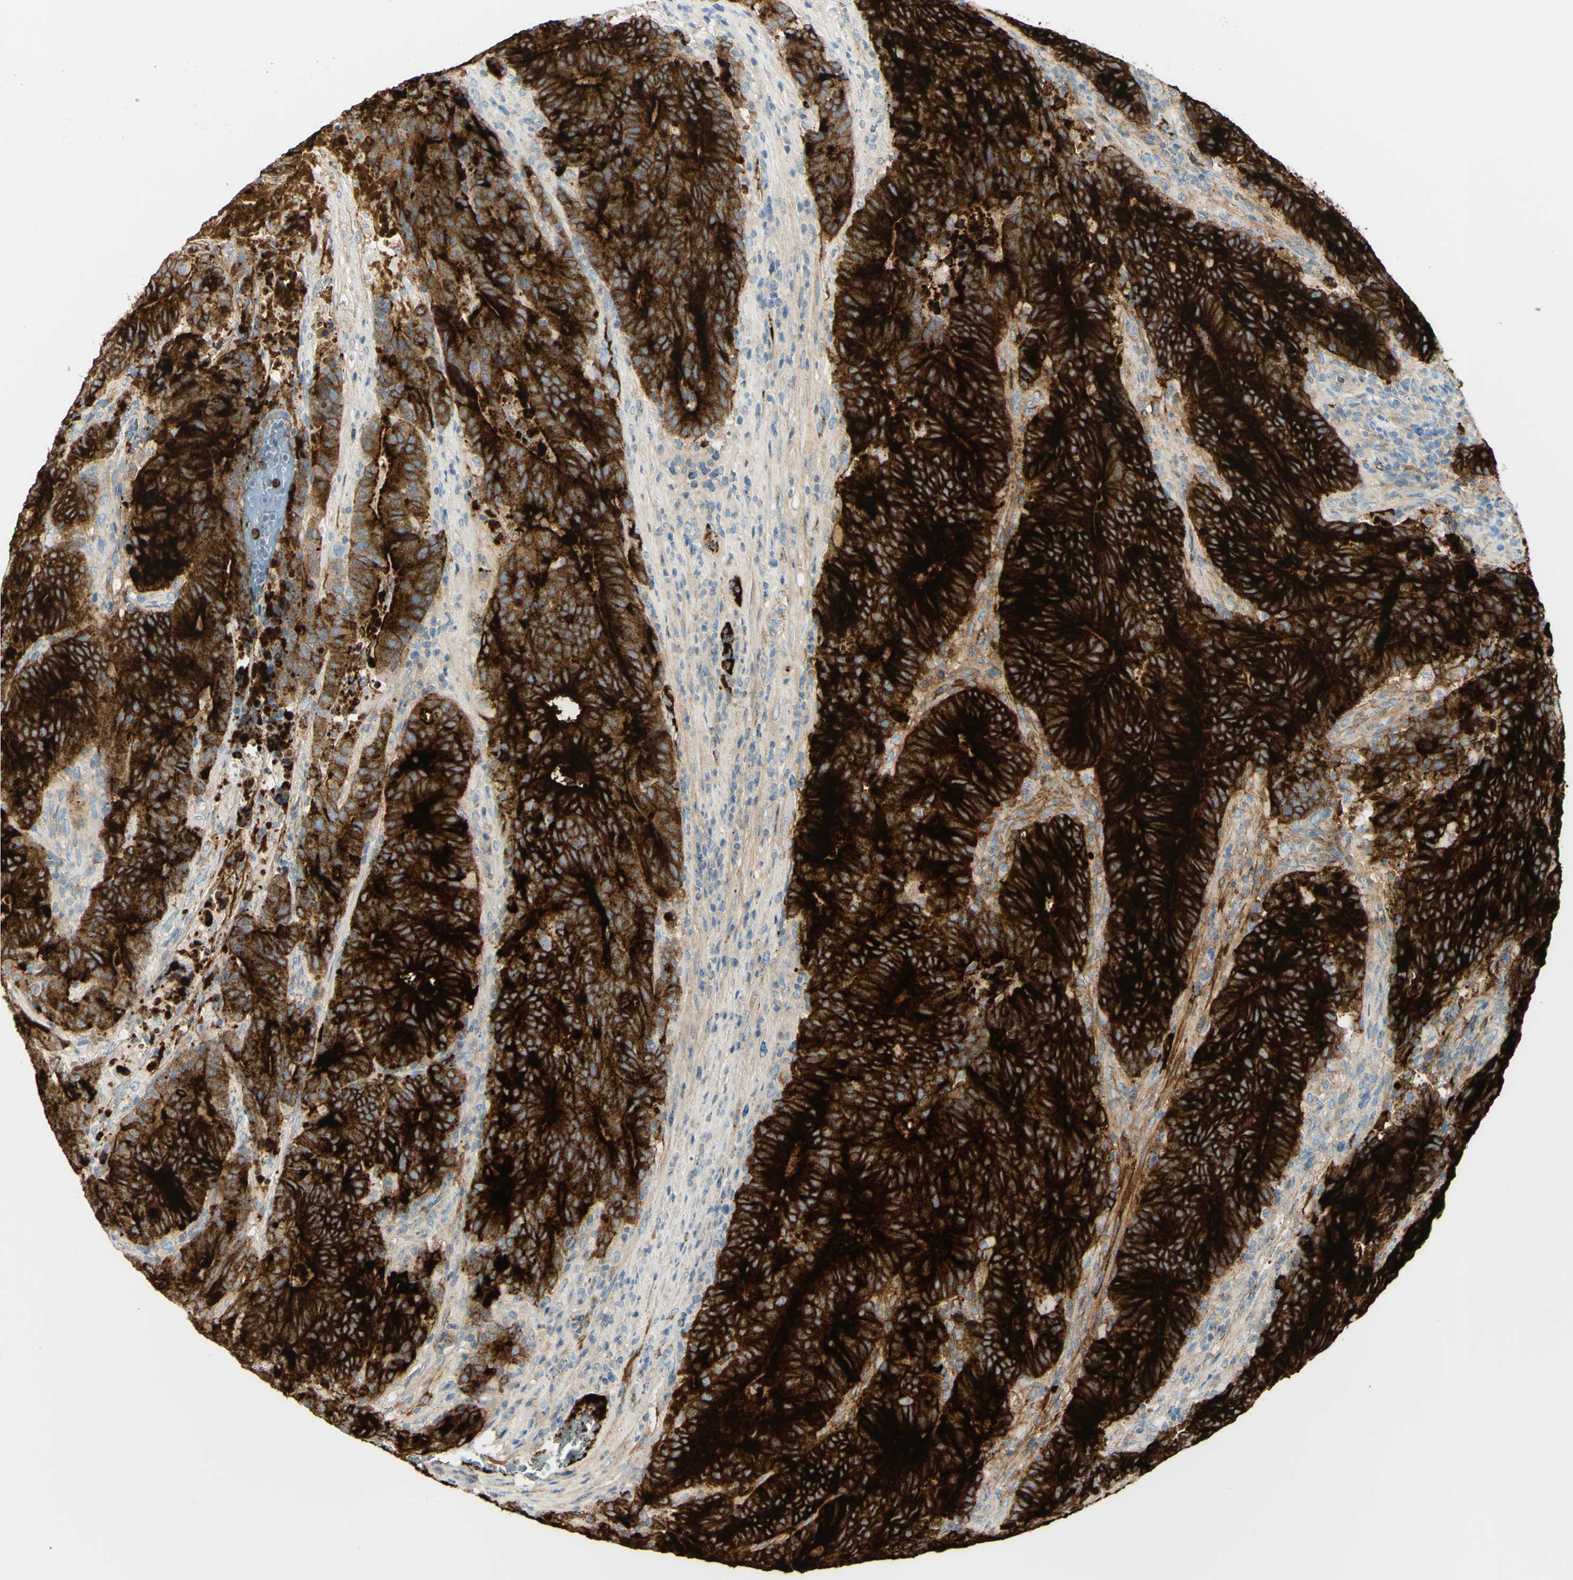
{"staining": {"intensity": "strong", "quantity": ">75%", "location": "cytoplasmic/membranous"}, "tissue": "colorectal cancer", "cell_type": "Tumor cells", "image_type": "cancer", "snomed": [{"axis": "morphology", "description": "Normal tissue, NOS"}, {"axis": "morphology", "description": "Adenocarcinoma, NOS"}, {"axis": "topography", "description": "Colon"}], "caption": "Immunohistochemical staining of colorectal adenocarcinoma exhibits strong cytoplasmic/membranous protein positivity in about >75% of tumor cells. The protein is stained brown, and the nuclei are stained in blue (DAB IHC with brightfield microscopy, high magnification).", "gene": "PIGR", "patient": {"sex": "female", "age": 75}}